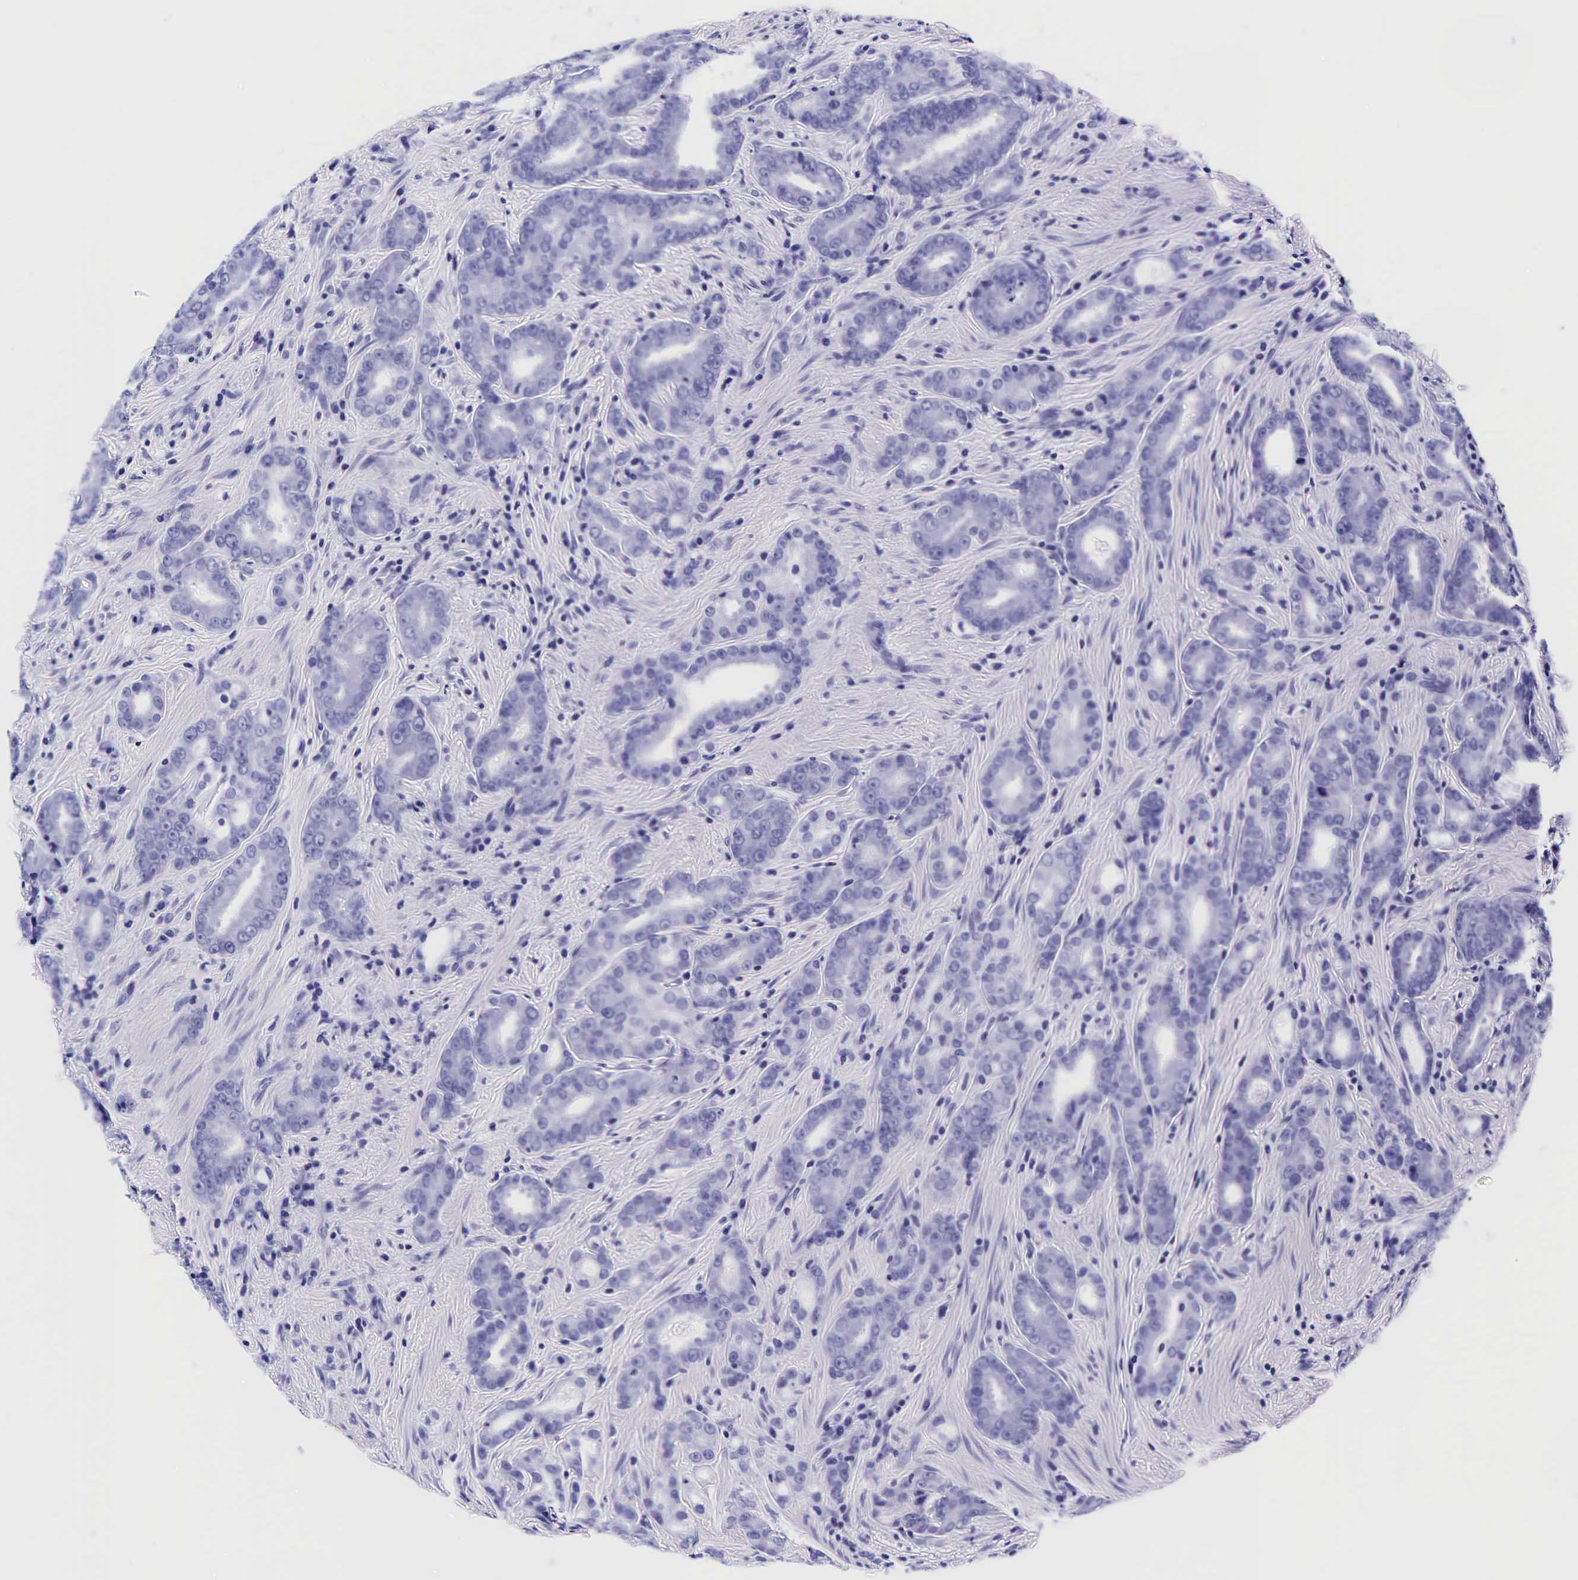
{"staining": {"intensity": "negative", "quantity": "none", "location": "none"}, "tissue": "prostate cancer", "cell_type": "Tumor cells", "image_type": "cancer", "snomed": [{"axis": "morphology", "description": "Adenocarcinoma, Medium grade"}, {"axis": "topography", "description": "Prostate"}], "caption": "This is an IHC photomicrograph of human prostate cancer. There is no staining in tumor cells.", "gene": "GCG", "patient": {"sex": "male", "age": 59}}